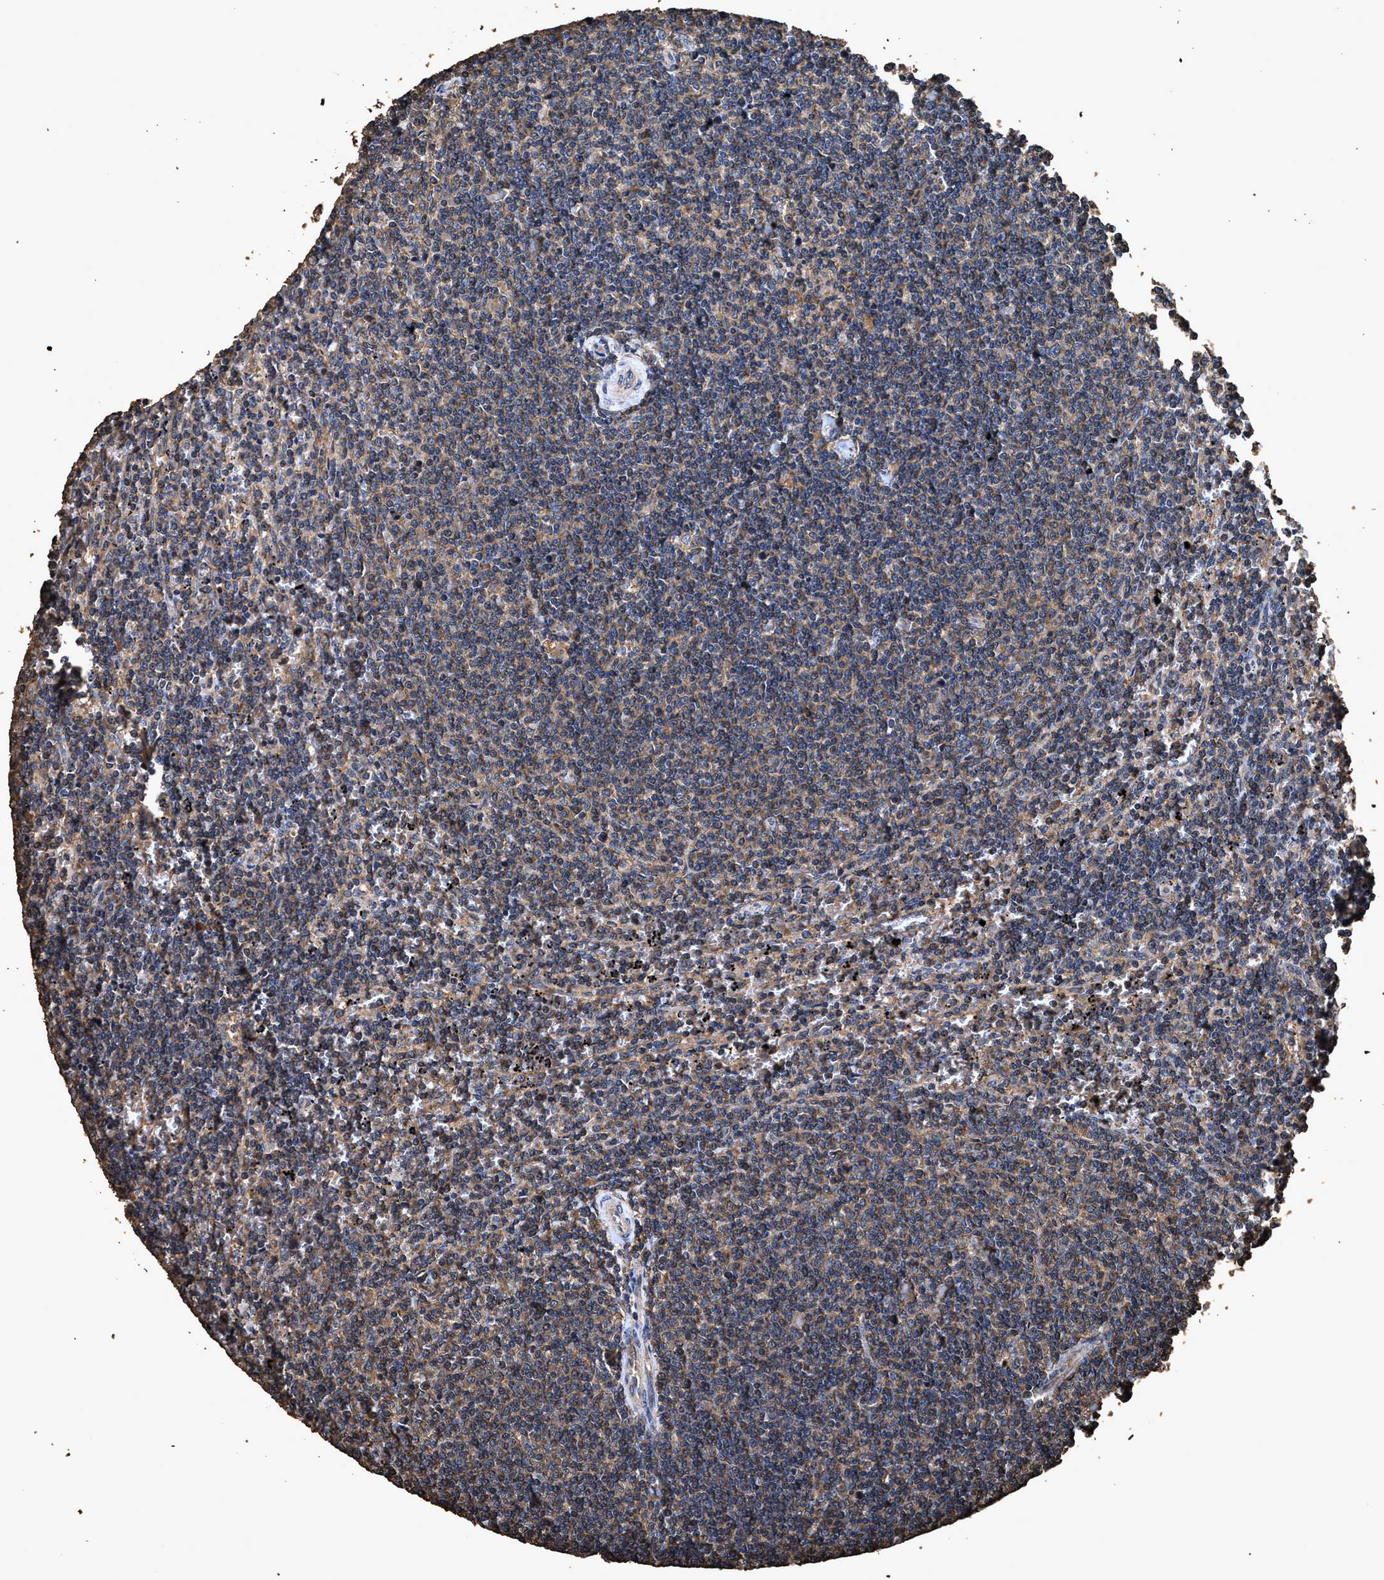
{"staining": {"intensity": "moderate", "quantity": "25%-75%", "location": "cytoplasmic/membranous"}, "tissue": "lymphoma", "cell_type": "Tumor cells", "image_type": "cancer", "snomed": [{"axis": "morphology", "description": "Malignant lymphoma, non-Hodgkin's type, Low grade"}, {"axis": "topography", "description": "Spleen"}], "caption": "Immunohistochemical staining of lymphoma exhibits moderate cytoplasmic/membranous protein staining in about 25%-75% of tumor cells.", "gene": "ZMYND19", "patient": {"sex": "female", "age": 50}}